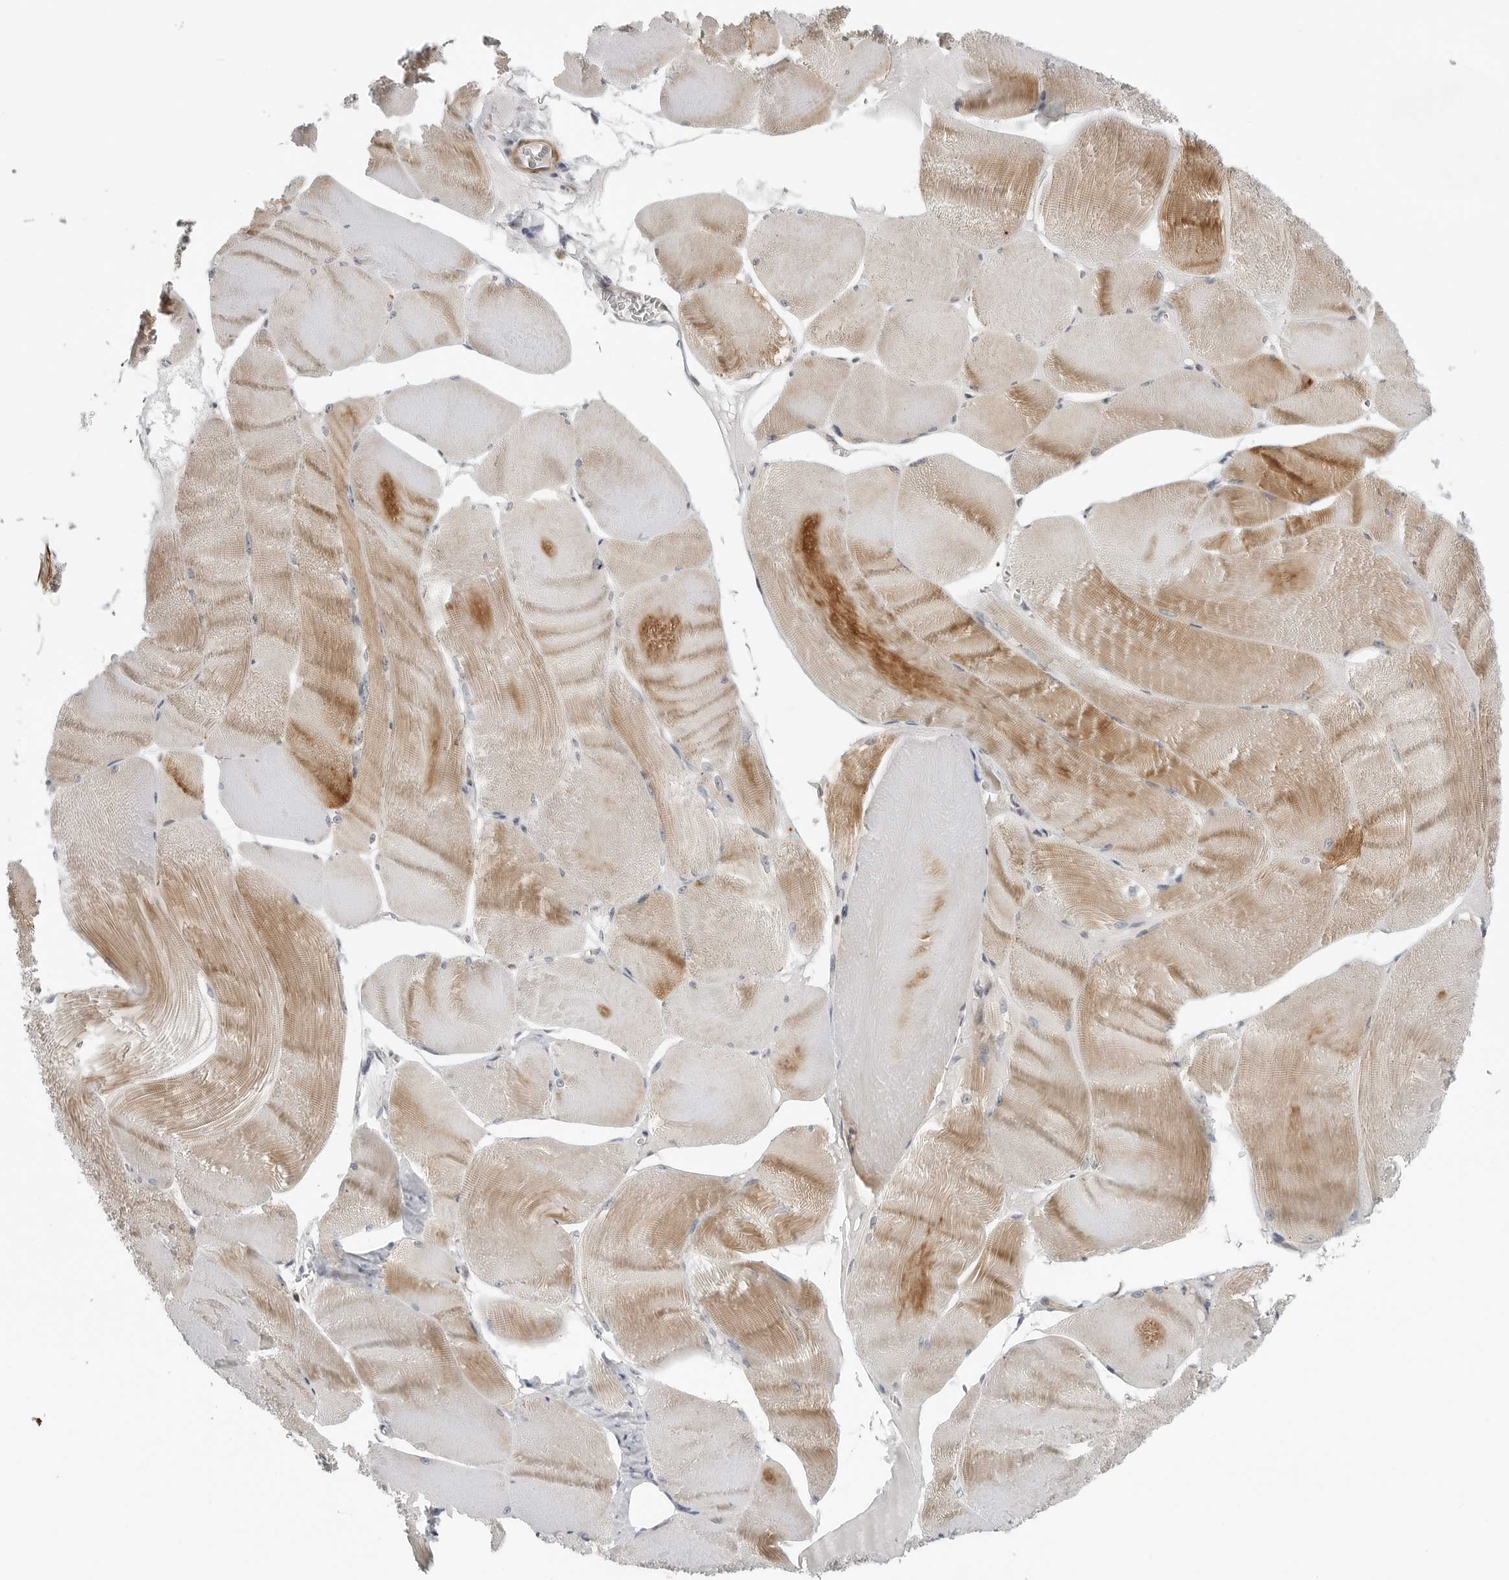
{"staining": {"intensity": "strong", "quantity": "25%-75%", "location": "cytoplasmic/membranous"}, "tissue": "skeletal muscle", "cell_type": "Myocytes", "image_type": "normal", "snomed": [{"axis": "morphology", "description": "Normal tissue, NOS"}, {"axis": "morphology", "description": "Basal cell carcinoma"}, {"axis": "topography", "description": "Skeletal muscle"}], "caption": "Normal skeletal muscle was stained to show a protein in brown. There is high levels of strong cytoplasmic/membranous expression in about 25%-75% of myocytes.", "gene": "PEX2", "patient": {"sex": "female", "age": 64}}